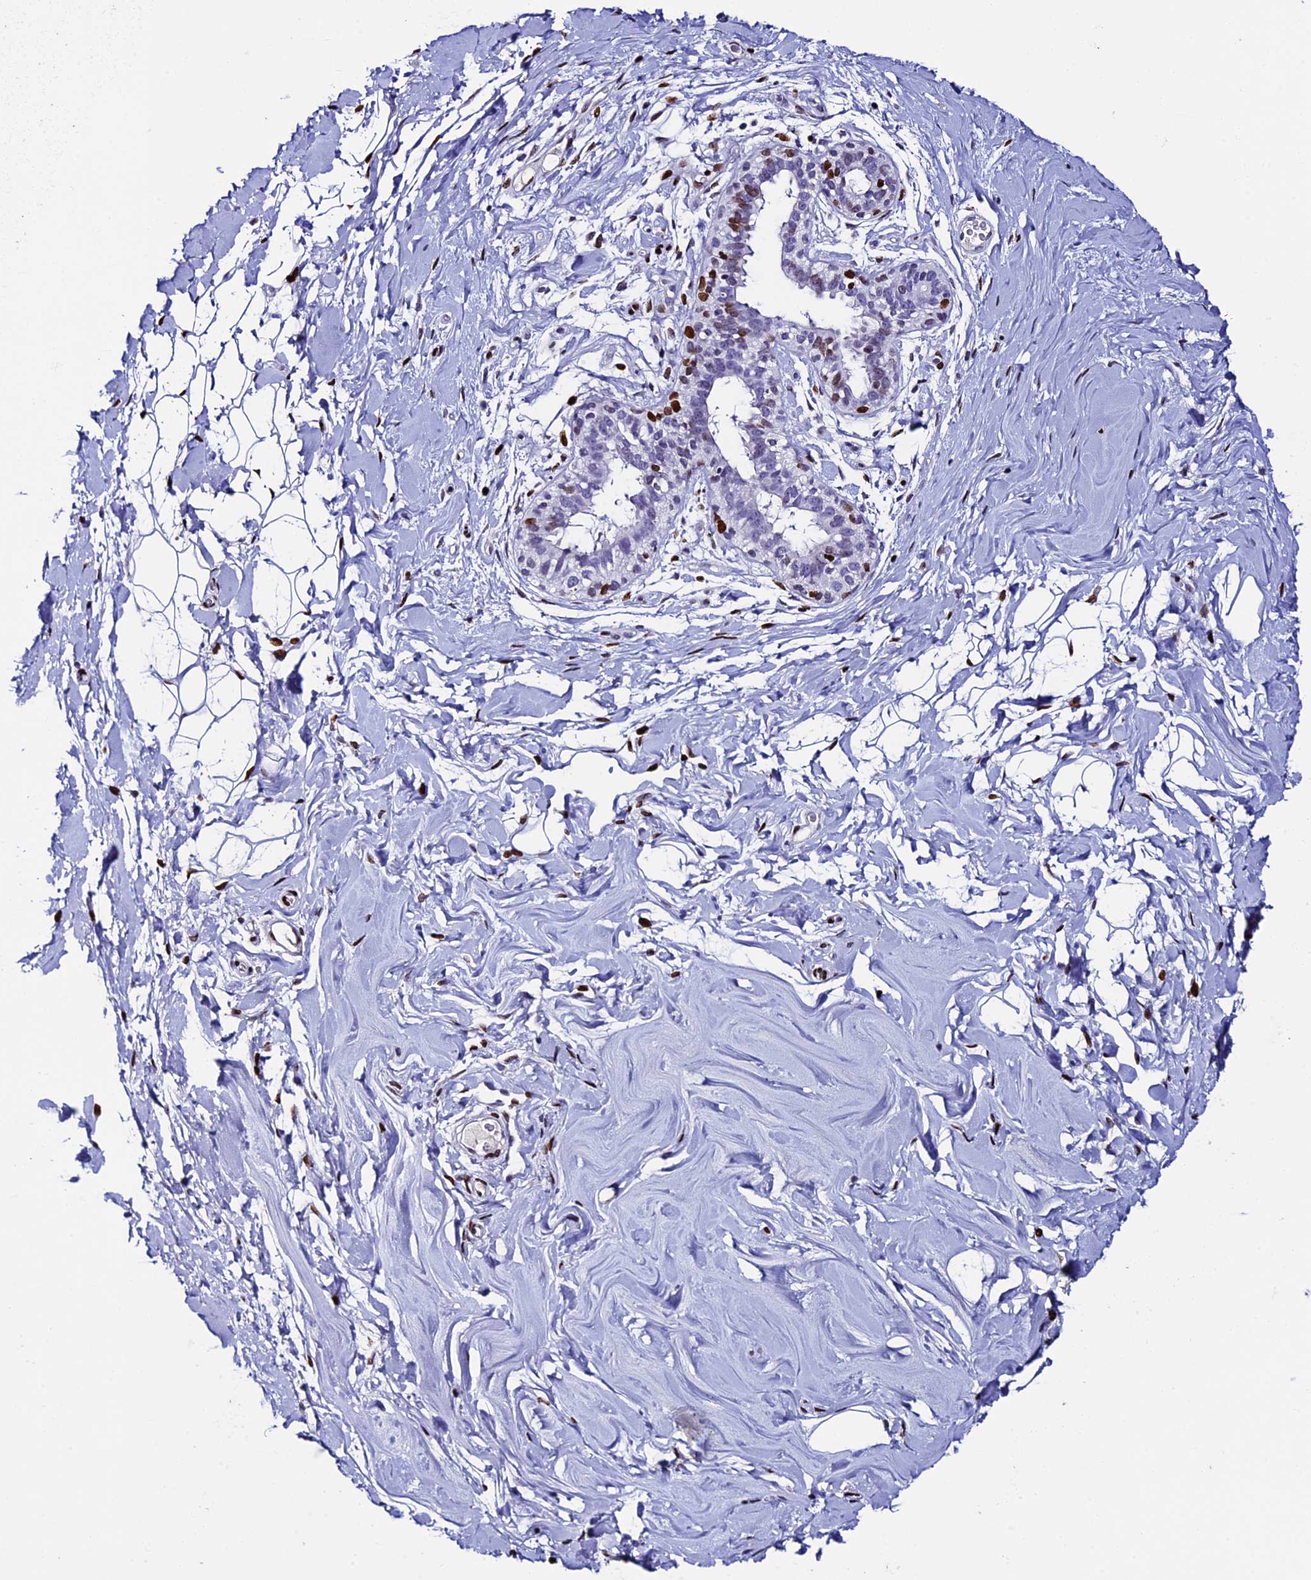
{"staining": {"intensity": "strong", "quantity": ">75%", "location": "nuclear"}, "tissue": "adipose tissue", "cell_type": "Adipocytes", "image_type": "normal", "snomed": [{"axis": "morphology", "description": "Normal tissue, NOS"}, {"axis": "topography", "description": "Breast"}], "caption": "Immunohistochemistry image of normal human adipose tissue stained for a protein (brown), which displays high levels of strong nuclear positivity in about >75% of adipocytes.", "gene": "BTBD3", "patient": {"sex": "female", "age": 26}}